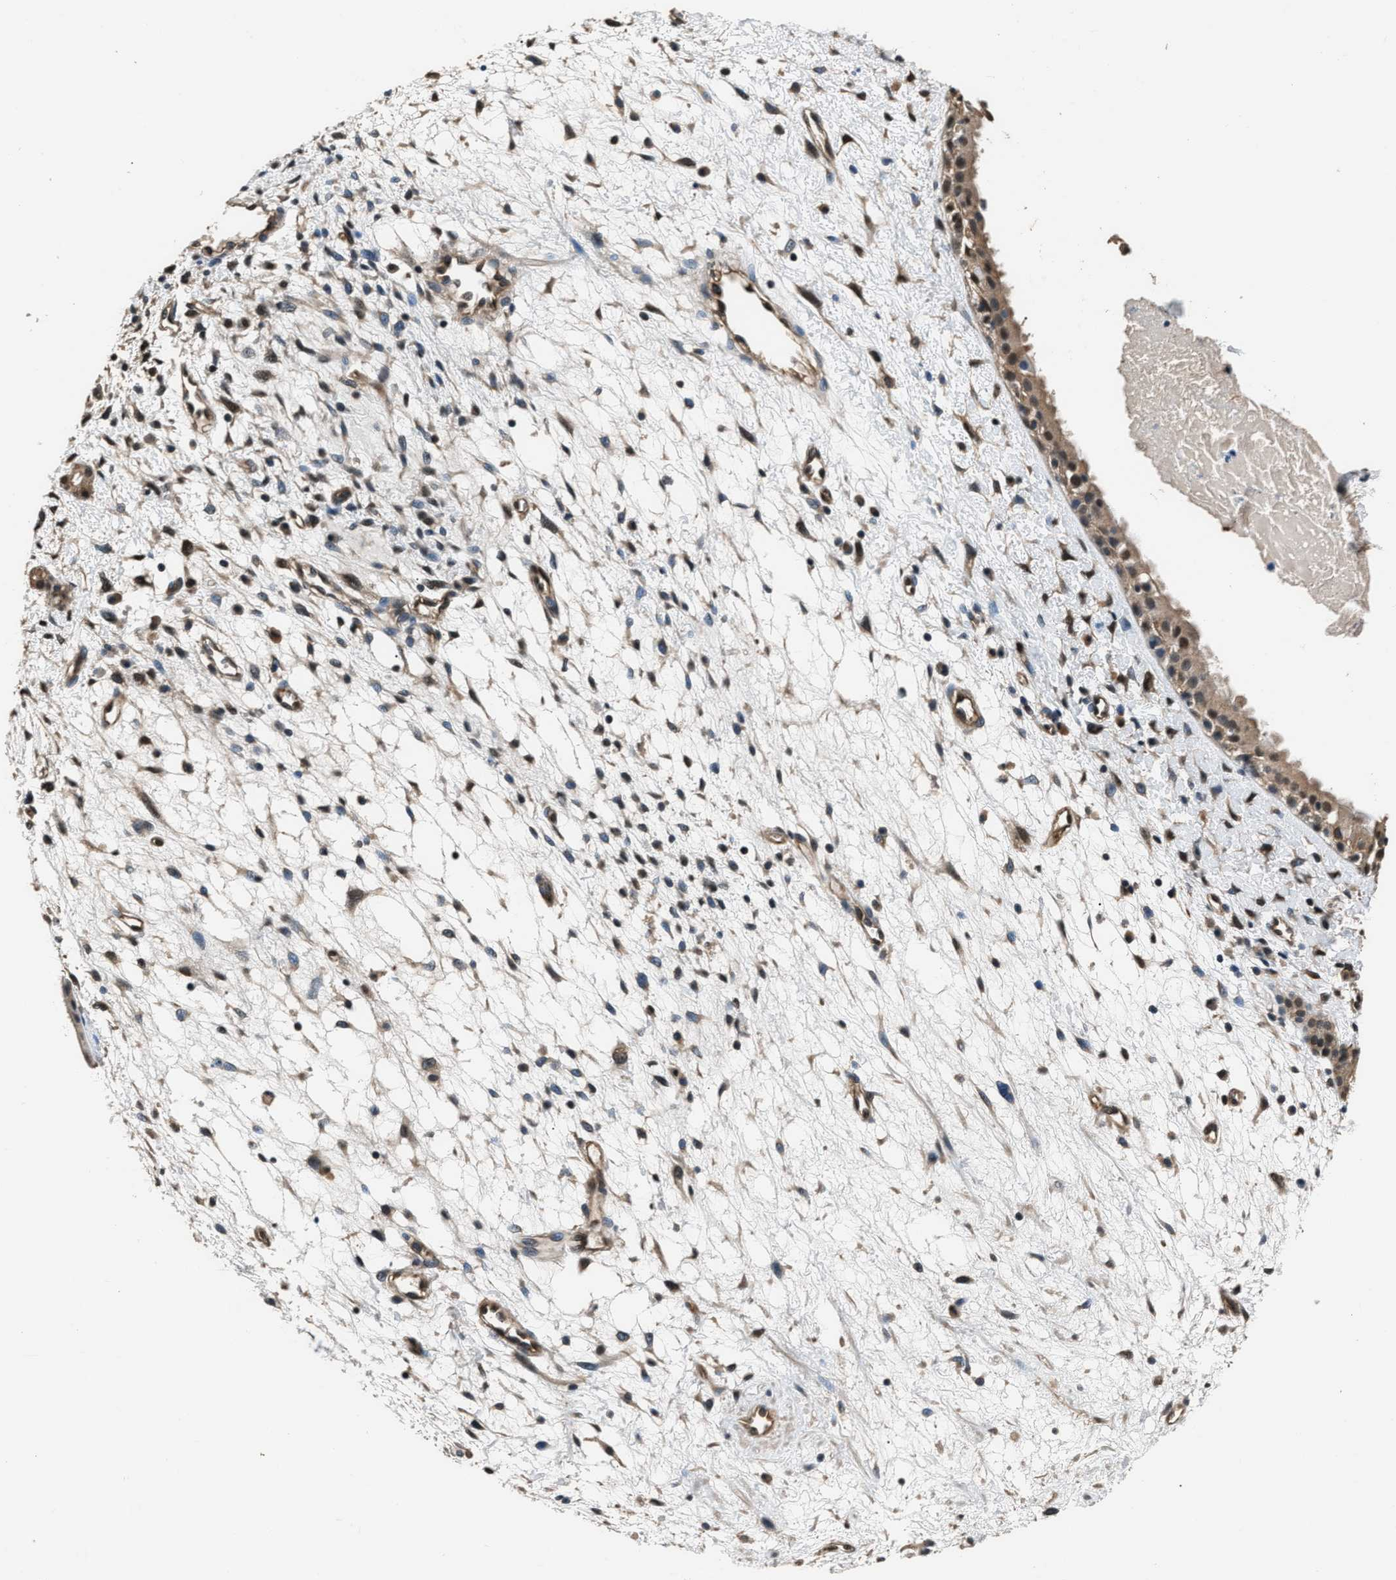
{"staining": {"intensity": "weak", "quantity": "25%-75%", "location": "cytoplasmic/membranous,nuclear"}, "tissue": "nasopharynx", "cell_type": "Respiratory epithelial cells", "image_type": "normal", "snomed": [{"axis": "morphology", "description": "Normal tissue, NOS"}, {"axis": "topography", "description": "Nasopharynx"}], "caption": "Weak cytoplasmic/membranous,nuclear positivity is identified in approximately 25%-75% of respiratory epithelial cells in normal nasopharynx.", "gene": "DFFA", "patient": {"sex": "male", "age": 22}}